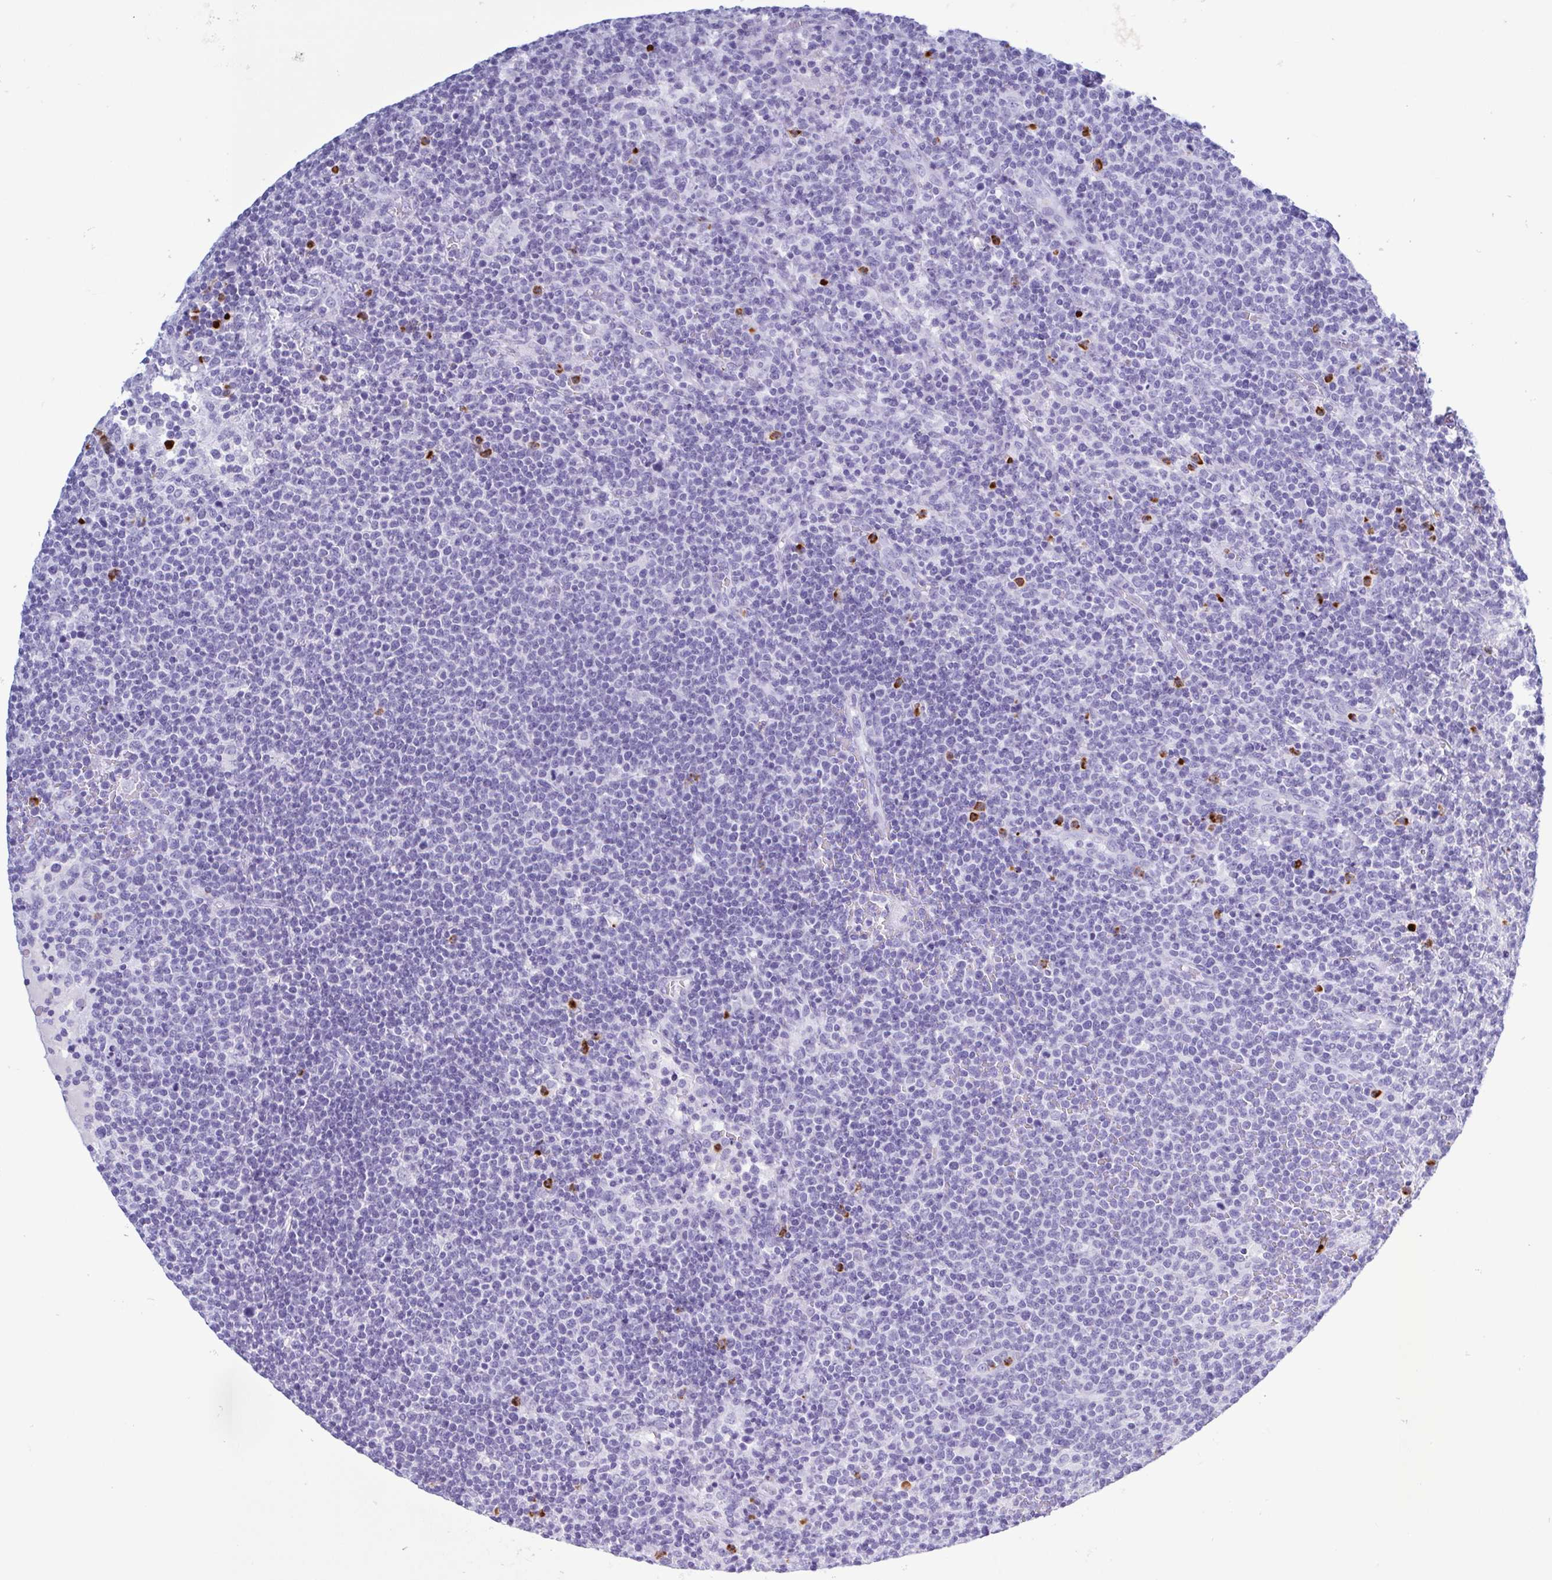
{"staining": {"intensity": "negative", "quantity": "none", "location": "none"}, "tissue": "lymphoma", "cell_type": "Tumor cells", "image_type": "cancer", "snomed": [{"axis": "morphology", "description": "Malignant lymphoma, non-Hodgkin's type, High grade"}, {"axis": "topography", "description": "Lymph node"}], "caption": "DAB immunohistochemical staining of high-grade malignant lymphoma, non-Hodgkin's type shows no significant positivity in tumor cells. Nuclei are stained in blue.", "gene": "LTF", "patient": {"sex": "male", "age": 61}}